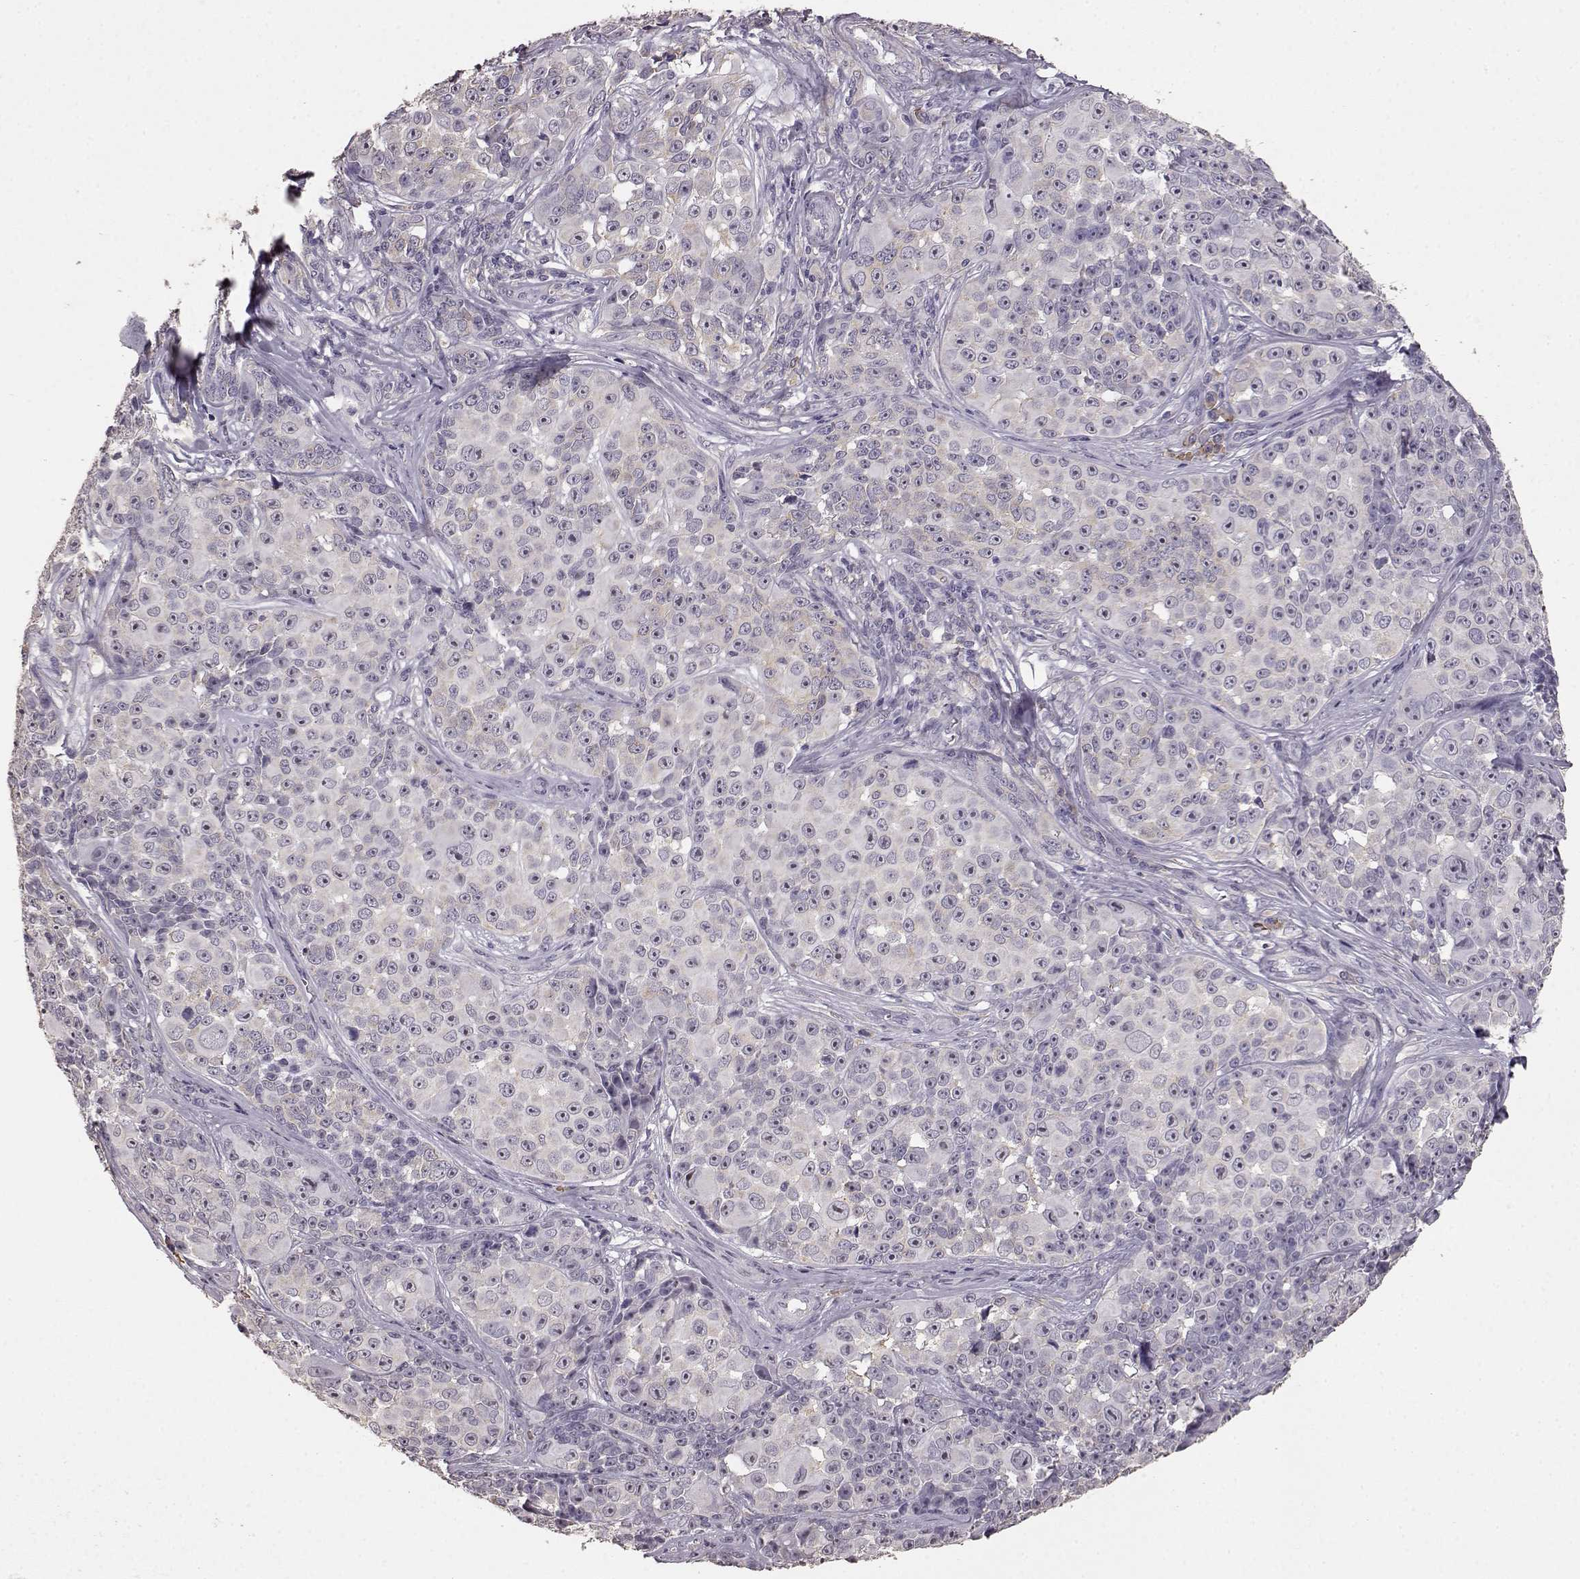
{"staining": {"intensity": "negative", "quantity": "none", "location": "none"}, "tissue": "melanoma", "cell_type": "Tumor cells", "image_type": "cancer", "snomed": [{"axis": "morphology", "description": "Malignant melanoma, NOS"}, {"axis": "topography", "description": "Skin"}], "caption": "A histopathology image of human malignant melanoma is negative for staining in tumor cells.", "gene": "GABRG3", "patient": {"sex": "female", "age": 88}}